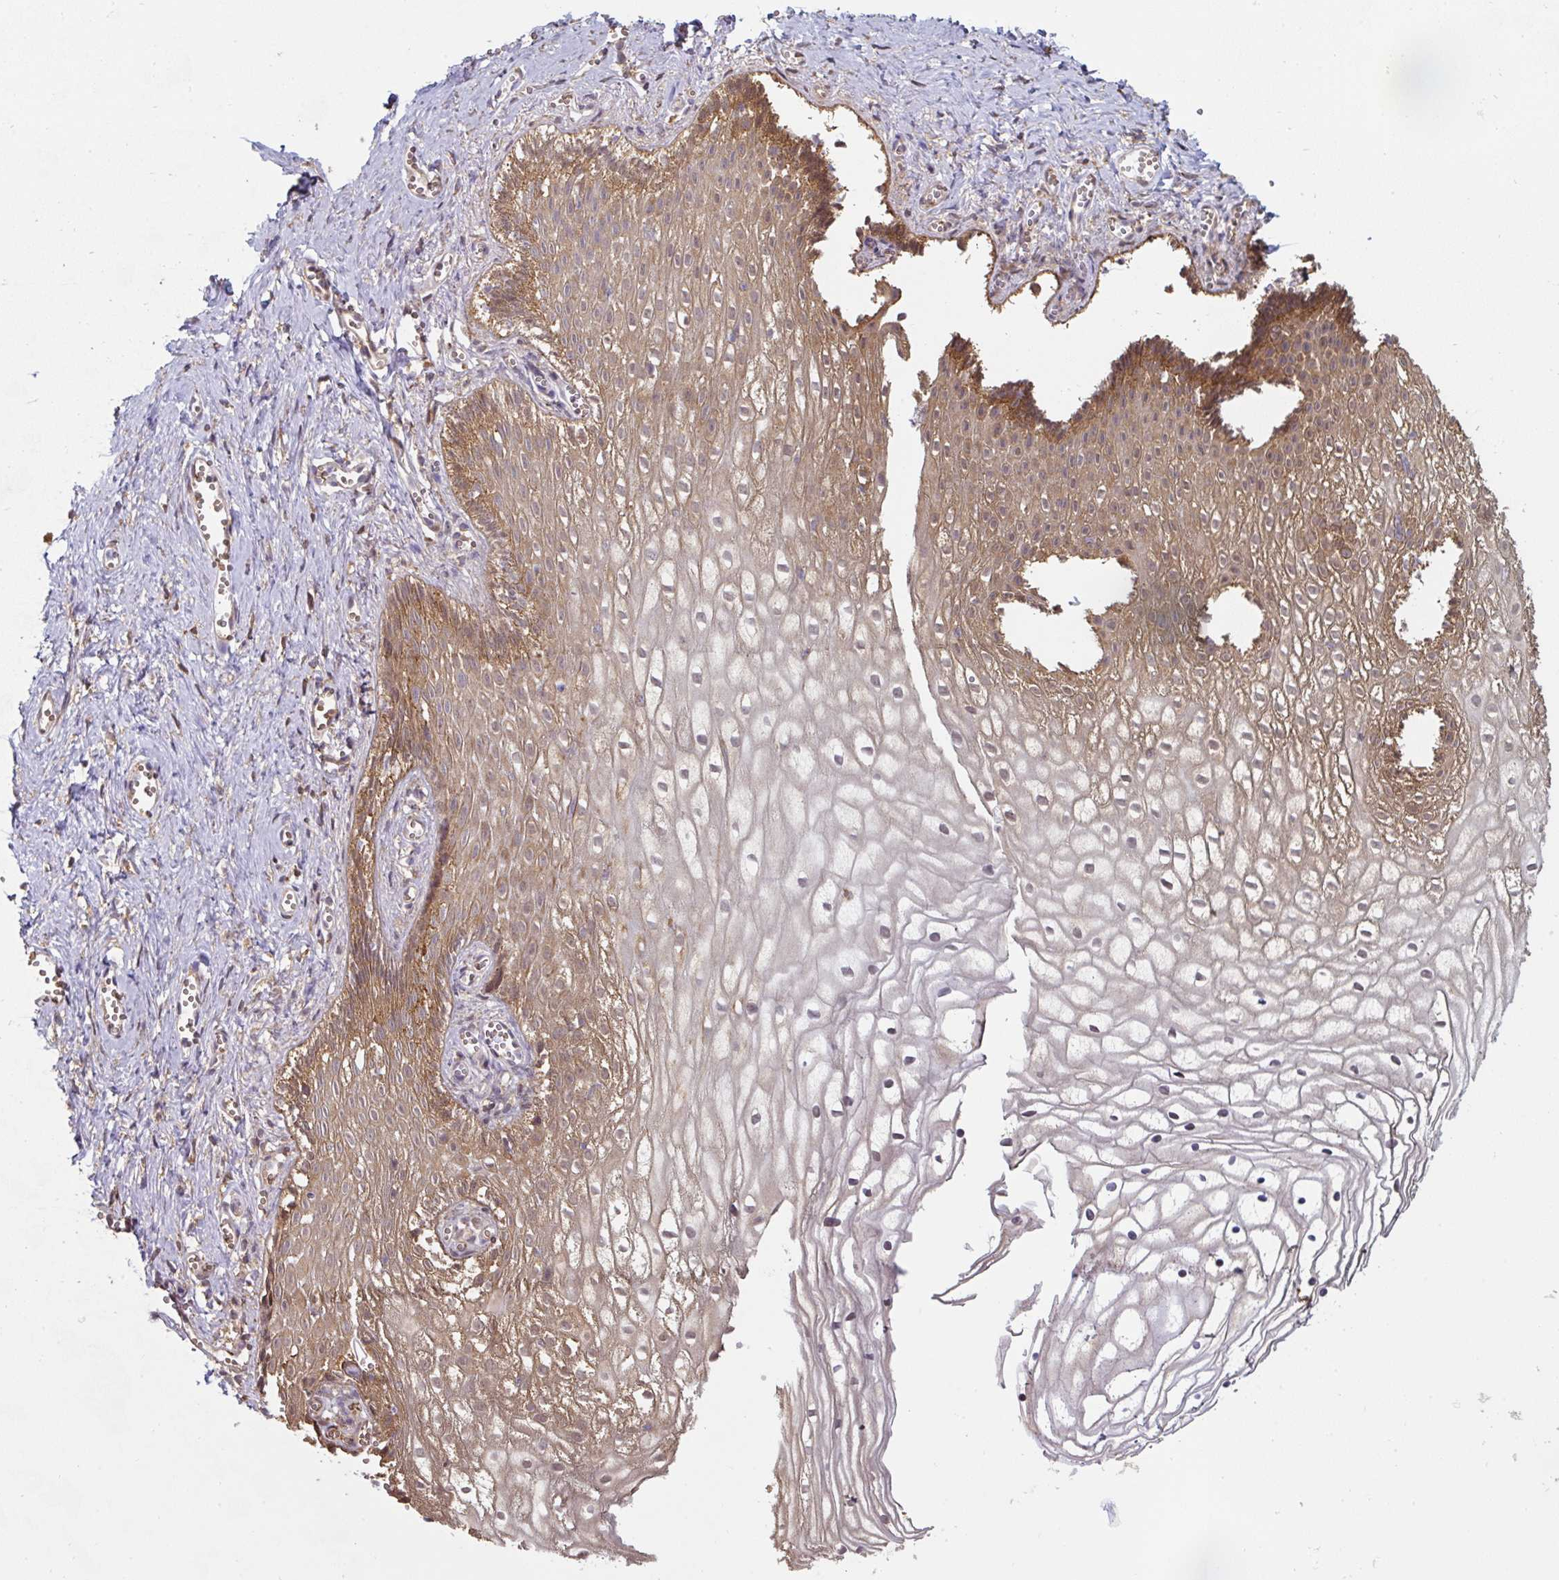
{"staining": {"intensity": "moderate", "quantity": "25%-75%", "location": "cytoplasmic/membranous"}, "tissue": "vagina", "cell_type": "Squamous epithelial cells", "image_type": "normal", "snomed": [{"axis": "morphology", "description": "Normal tissue, NOS"}, {"axis": "topography", "description": "Vagina"}], "caption": "Protein staining of normal vagina demonstrates moderate cytoplasmic/membranous expression in about 25%-75% of squamous epithelial cells. Nuclei are stained in blue.", "gene": "ST13", "patient": {"sex": "female", "age": 56}}